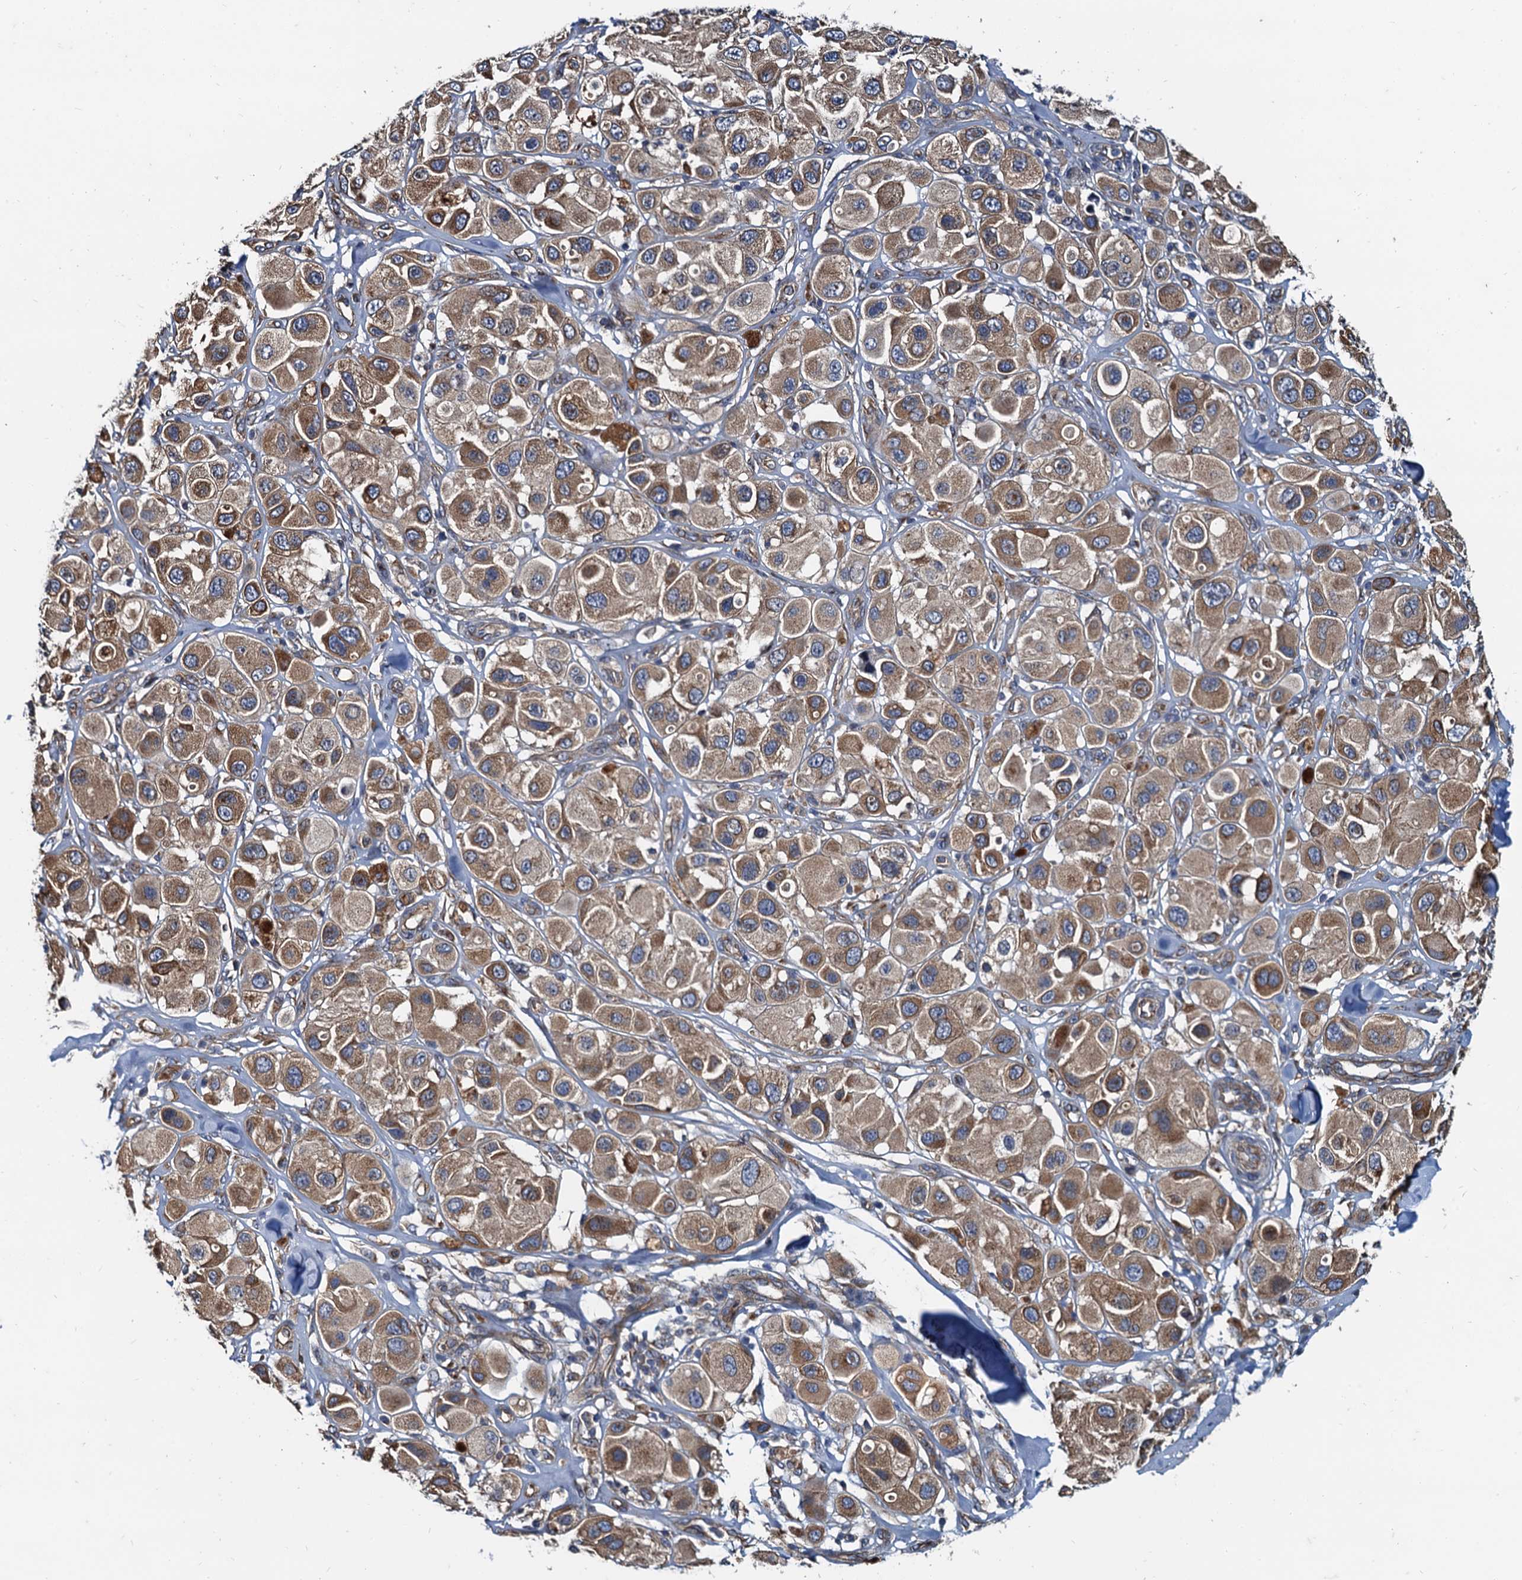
{"staining": {"intensity": "moderate", "quantity": ">75%", "location": "cytoplasmic/membranous"}, "tissue": "melanoma", "cell_type": "Tumor cells", "image_type": "cancer", "snomed": [{"axis": "morphology", "description": "Malignant melanoma, Metastatic site"}, {"axis": "topography", "description": "Skin"}], "caption": "The micrograph reveals immunohistochemical staining of malignant melanoma (metastatic site). There is moderate cytoplasmic/membranous expression is present in approximately >75% of tumor cells.", "gene": "NGRN", "patient": {"sex": "male", "age": 41}}